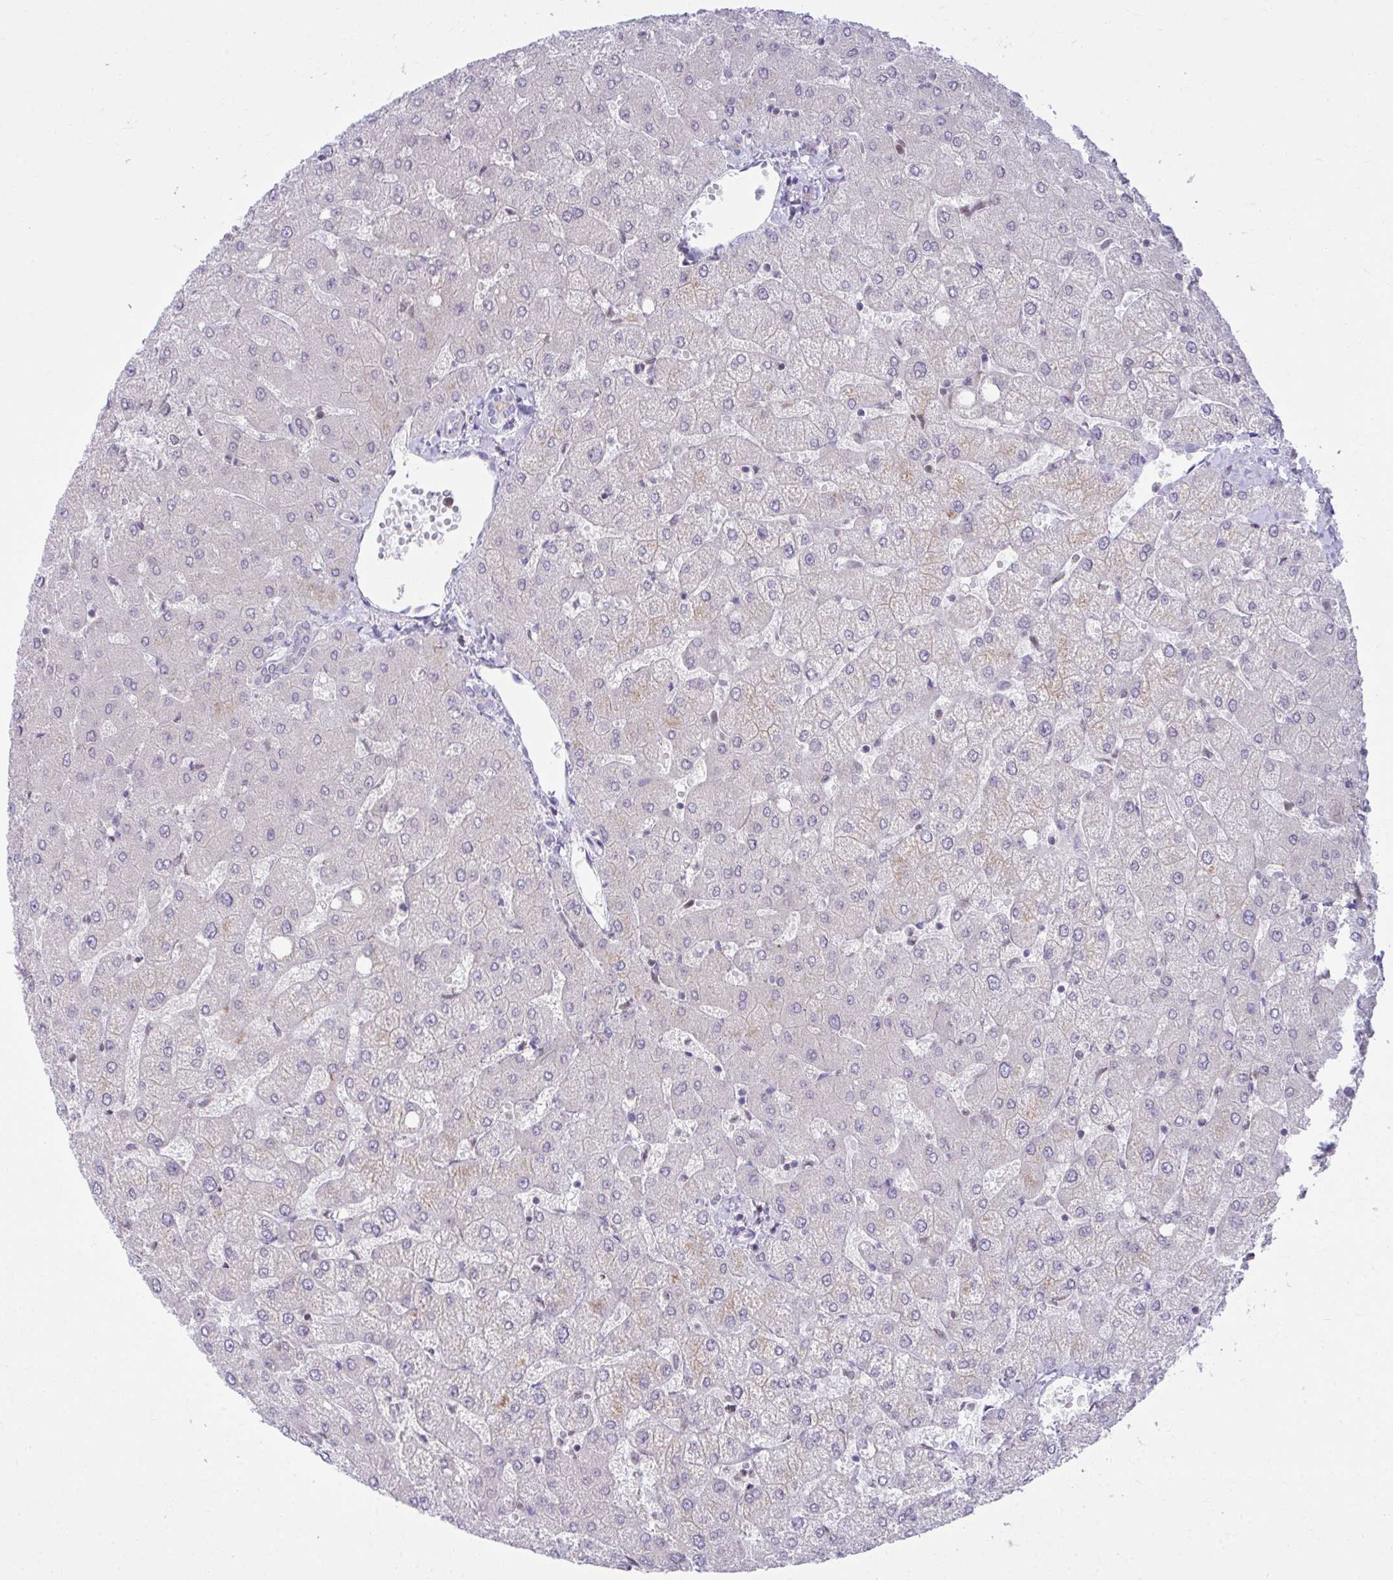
{"staining": {"intensity": "negative", "quantity": "none", "location": "none"}, "tissue": "liver", "cell_type": "Cholangiocytes", "image_type": "normal", "snomed": [{"axis": "morphology", "description": "Normal tissue, NOS"}, {"axis": "topography", "description": "Liver"}], "caption": "The immunohistochemistry (IHC) micrograph has no significant expression in cholangiocytes of liver. (Brightfield microscopy of DAB (3,3'-diaminobenzidine) immunohistochemistry (IHC) at high magnification).", "gene": "OR7A5", "patient": {"sex": "female", "age": 54}}